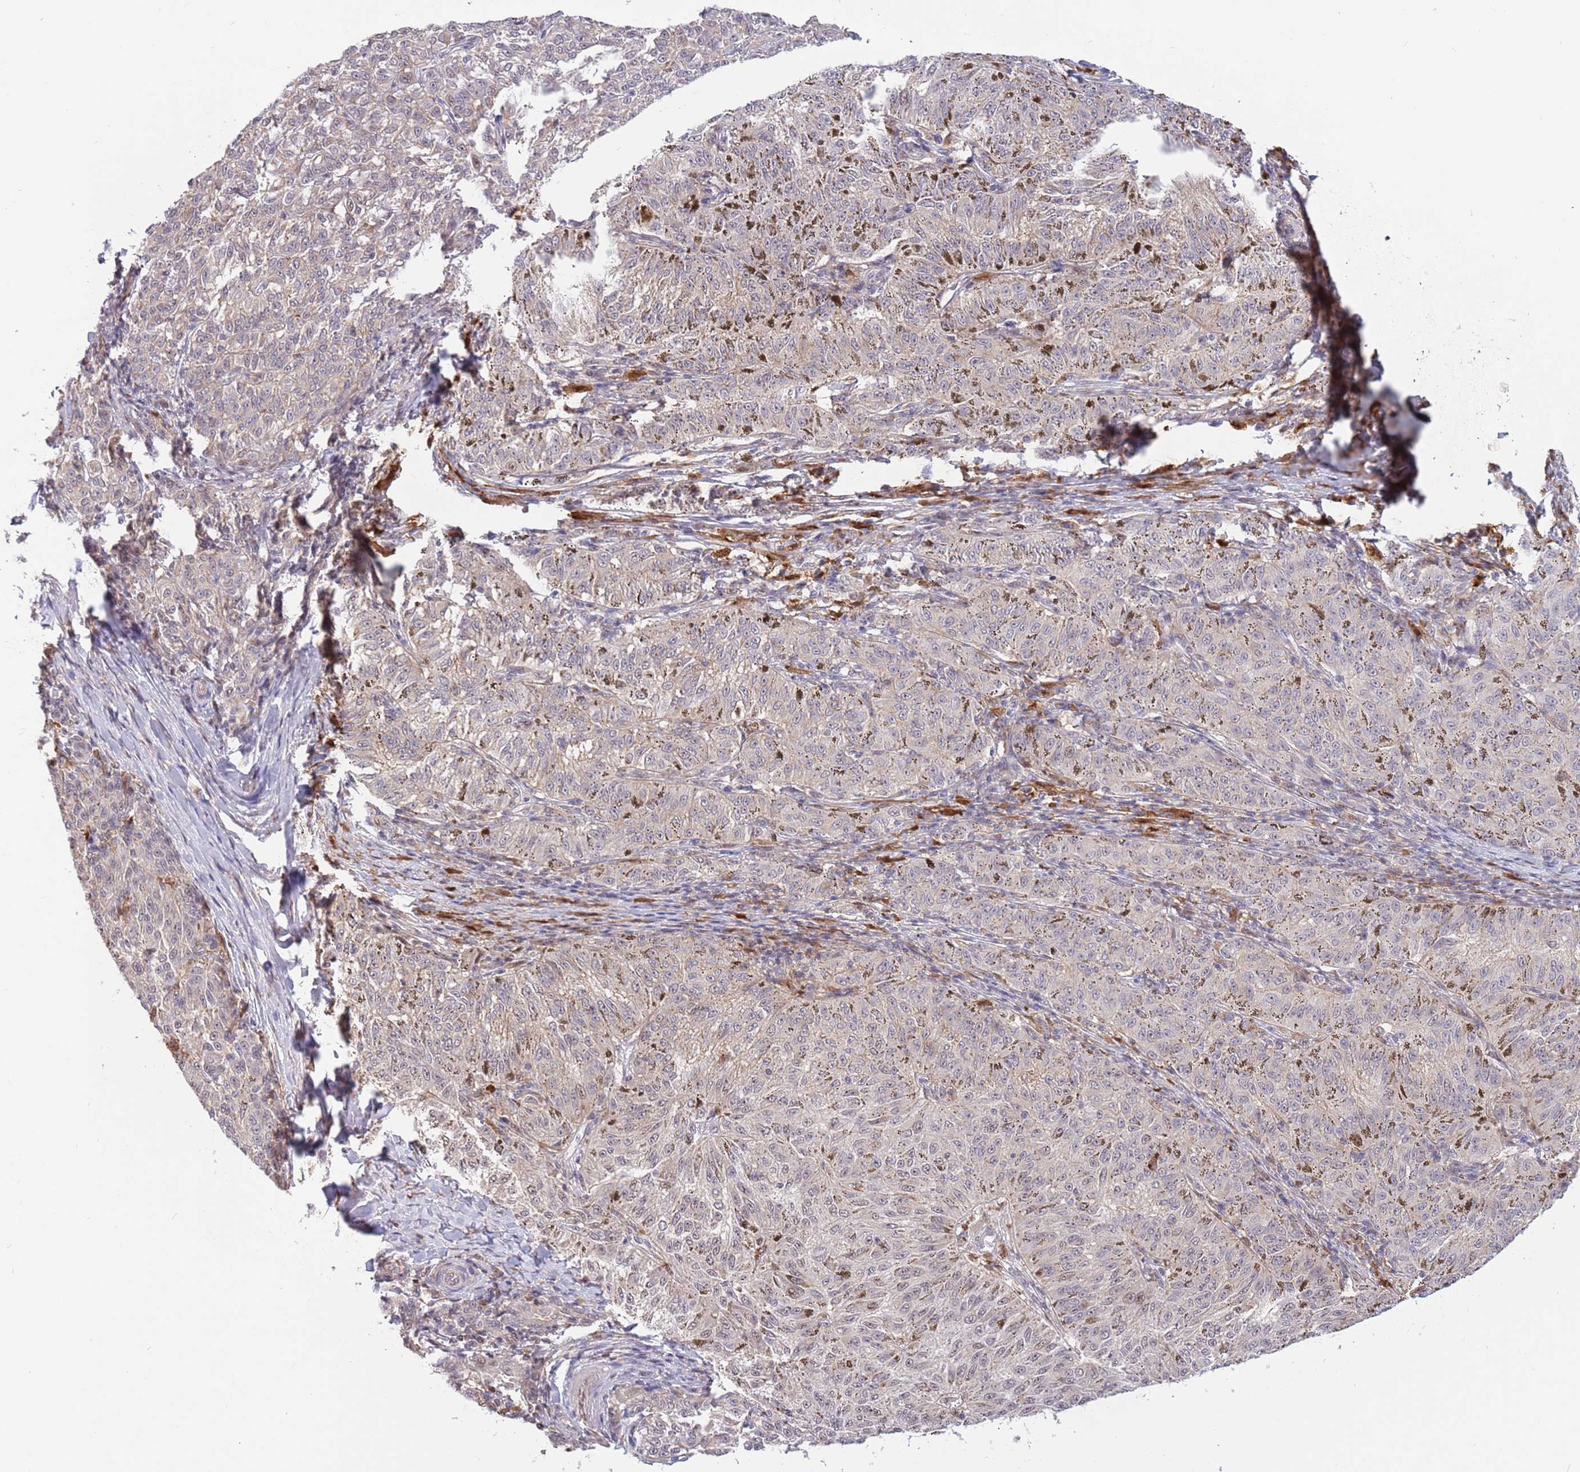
{"staining": {"intensity": "negative", "quantity": "none", "location": "none"}, "tissue": "melanoma", "cell_type": "Tumor cells", "image_type": "cancer", "snomed": [{"axis": "morphology", "description": "Malignant melanoma, NOS"}, {"axis": "topography", "description": "Skin"}], "caption": "Immunohistochemical staining of malignant melanoma demonstrates no significant staining in tumor cells. (DAB immunohistochemistry with hematoxylin counter stain).", "gene": "CCNJL", "patient": {"sex": "female", "age": 72}}